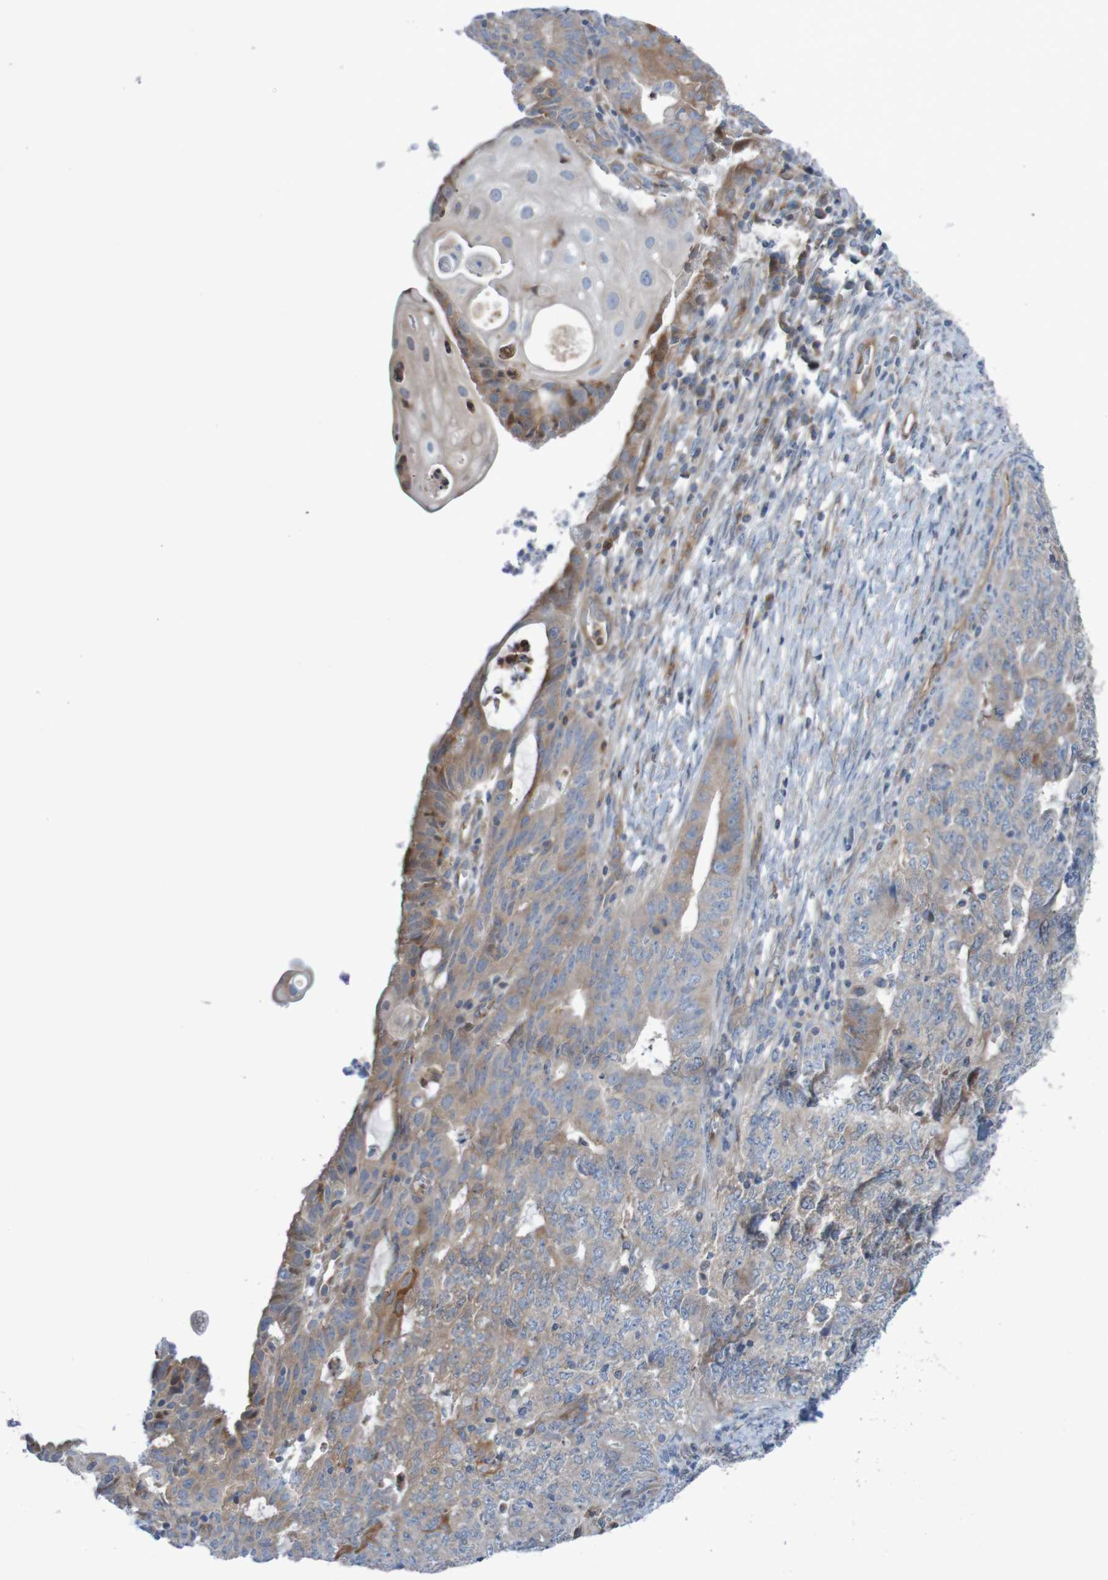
{"staining": {"intensity": "moderate", "quantity": "25%-75%", "location": "cytoplasmic/membranous"}, "tissue": "endometrial cancer", "cell_type": "Tumor cells", "image_type": "cancer", "snomed": [{"axis": "morphology", "description": "Adenocarcinoma, NOS"}, {"axis": "topography", "description": "Endometrium"}], "caption": "This histopathology image reveals endometrial adenocarcinoma stained with immunohistochemistry (IHC) to label a protein in brown. The cytoplasmic/membranous of tumor cells show moderate positivity for the protein. Nuclei are counter-stained blue.", "gene": "ANGPT4", "patient": {"sex": "female", "age": 32}}